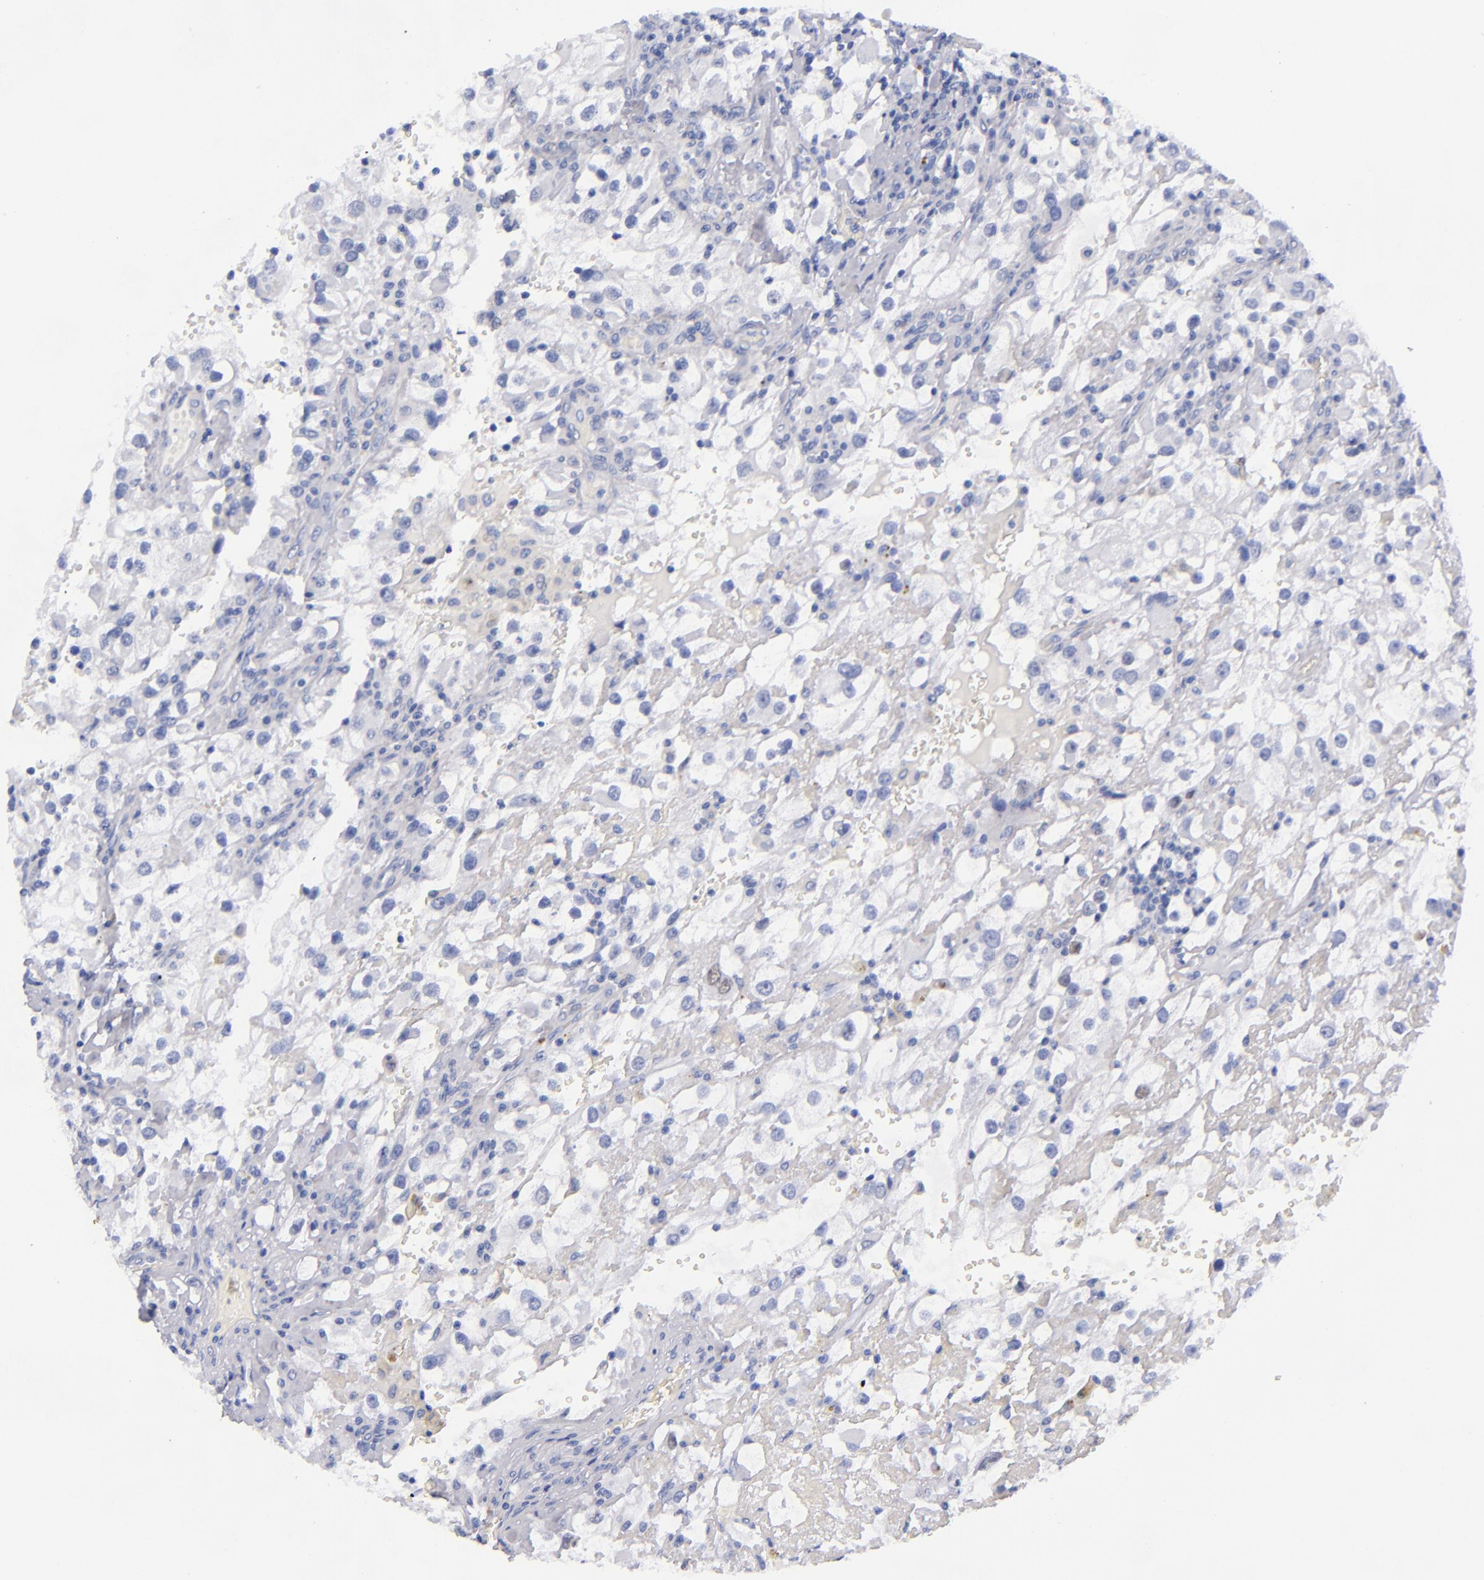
{"staining": {"intensity": "negative", "quantity": "none", "location": "none"}, "tissue": "renal cancer", "cell_type": "Tumor cells", "image_type": "cancer", "snomed": [{"axis": "morphology", "description": "Adenocarcinoma, NOS"}, {"axis": "topography", "description": "Kidney"}], "caption": "Human renal cancer (adenocarcinoma) stained for a protein using immunohistochemistry displays no expression in tumor cells.", "gene": "MCM7", "patient": {"sex": "female", "age": 52}}